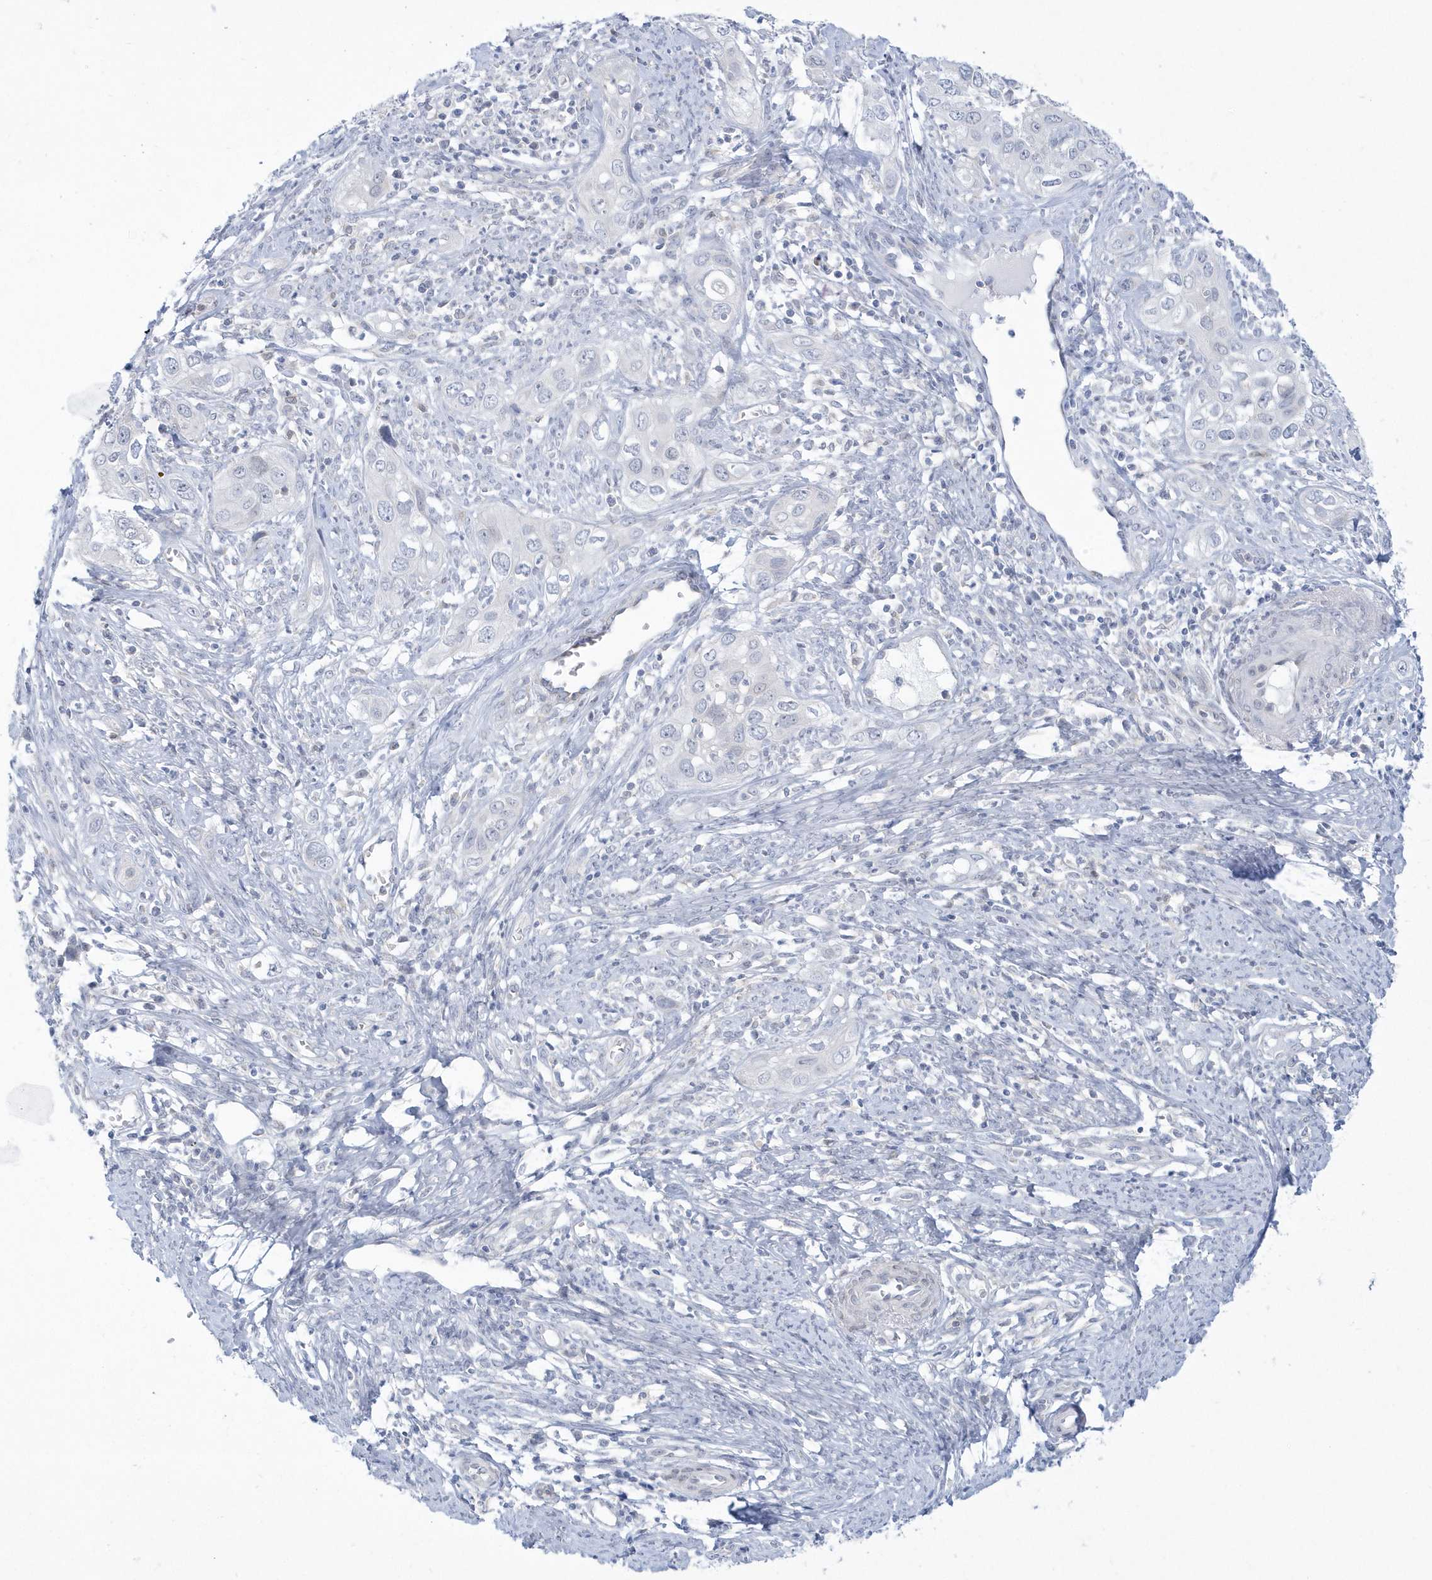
{"staining": {"intensity": "negative", "quantity": "none", "location": "none"}, "tissue": "cervical cancer", "cell_type": "Tumor cells", "image_type": "cancer", "snomed": [{"axis": "morphology", "description": "Squamous cell carcinoma, NOS"}, {"axis": "topography", "description": "Cervix"}], "caption": "Human cervical cancer stained for a protein using IHC displays no staining in tumor cells.", "gene": "PCBD1", "patient": {"sex": "female", "age": 34}}